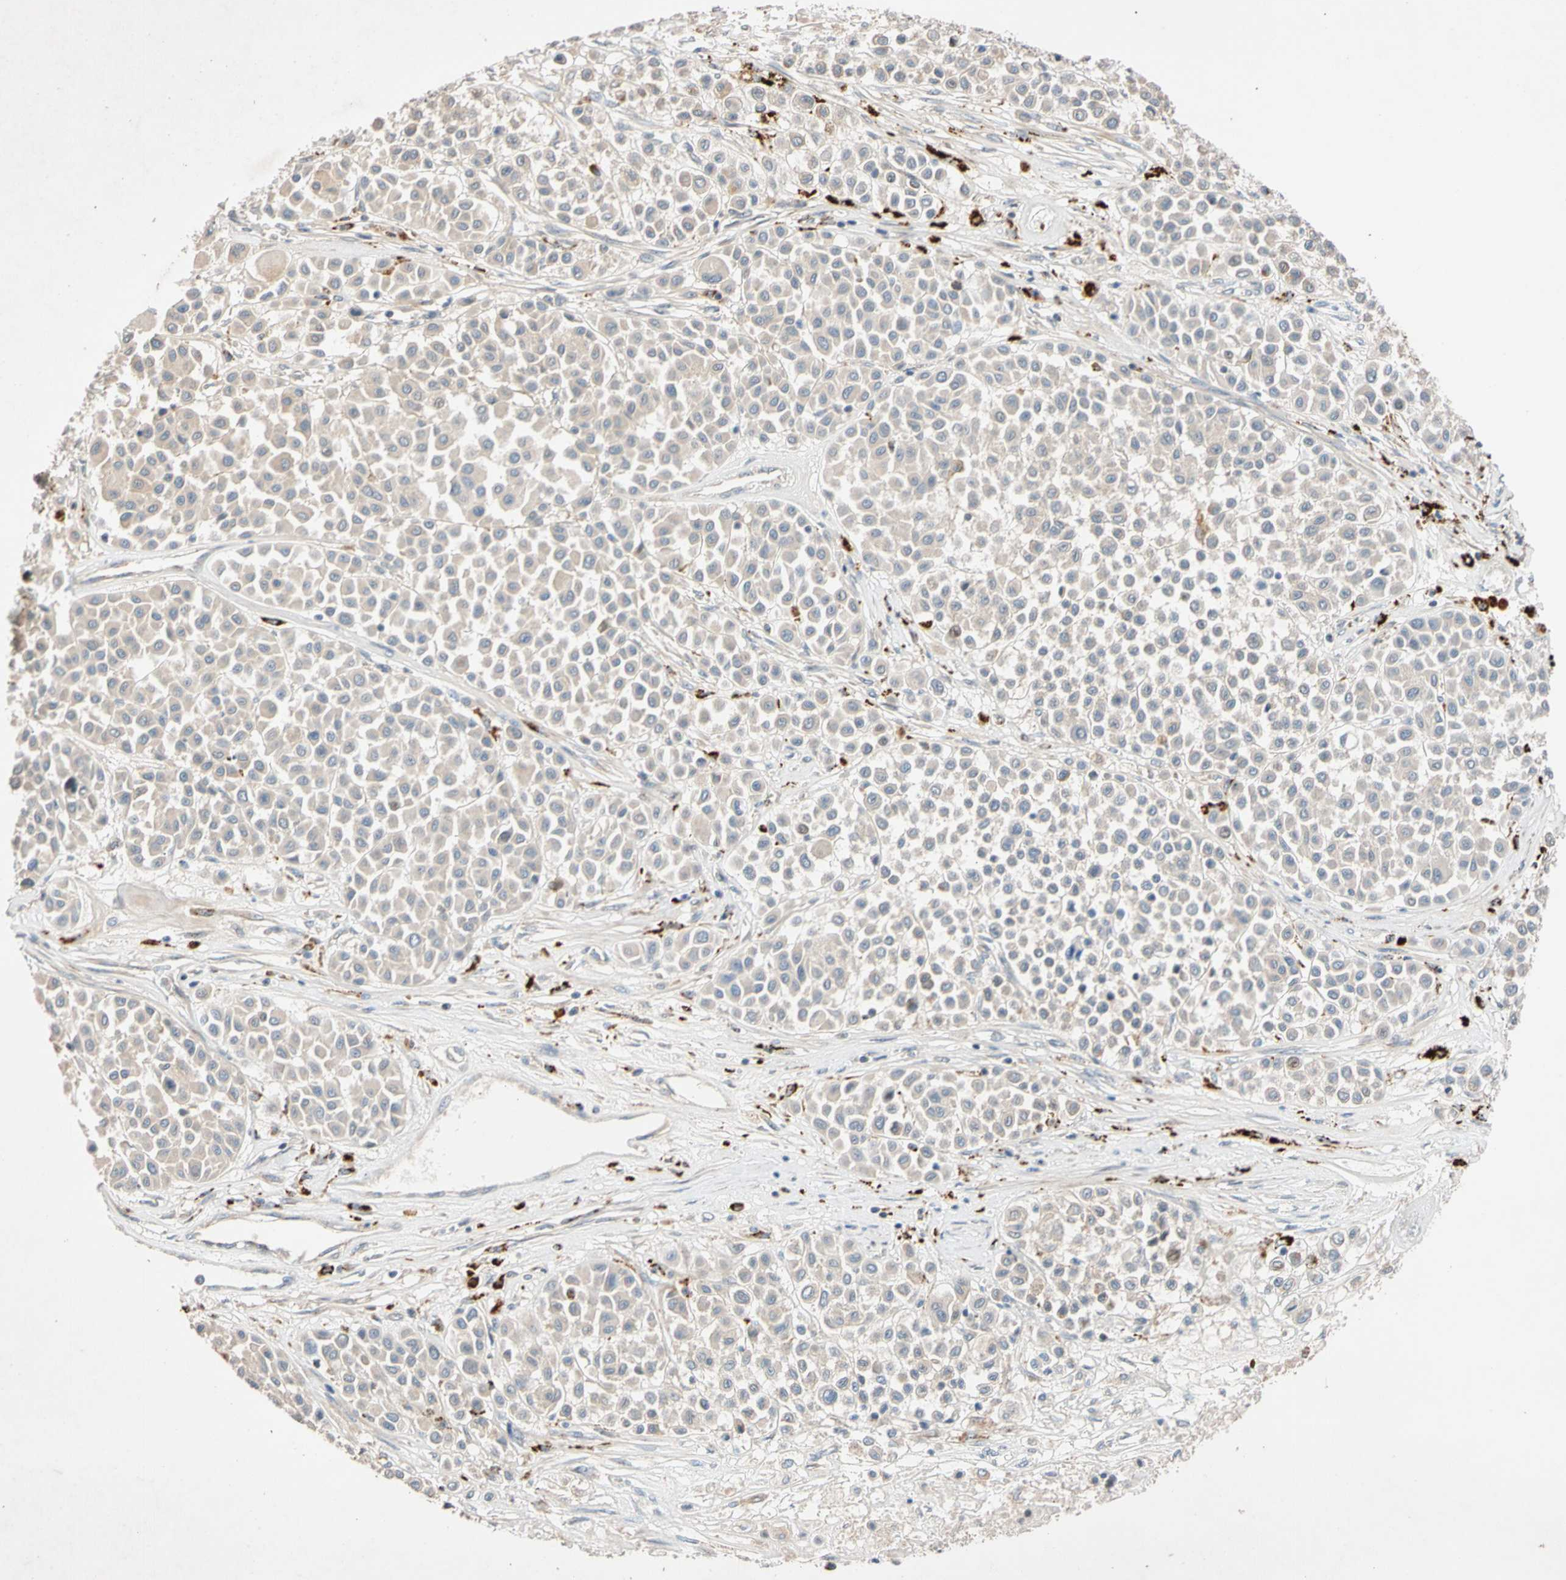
{"staining": {"intensity": "negative", "quantity": "none", "location": "none"}, "tissue": "melanoma", "cell_type": "Tumor cells", "image_type": "cancer", "snomed": [{"axis": "morphology", "description": "Malignant melanoma, Metastatic site"}, {"axis": "topography", "description": "Soft tissue"}], "caption": "IHC image of neoplastic tissue: human malignant melanoma (metastatic site) stained with DAB displays no significant protein positivity in tumor cells.", "gene": "CNST", "patient": {"sex": "male", "age": 41}}